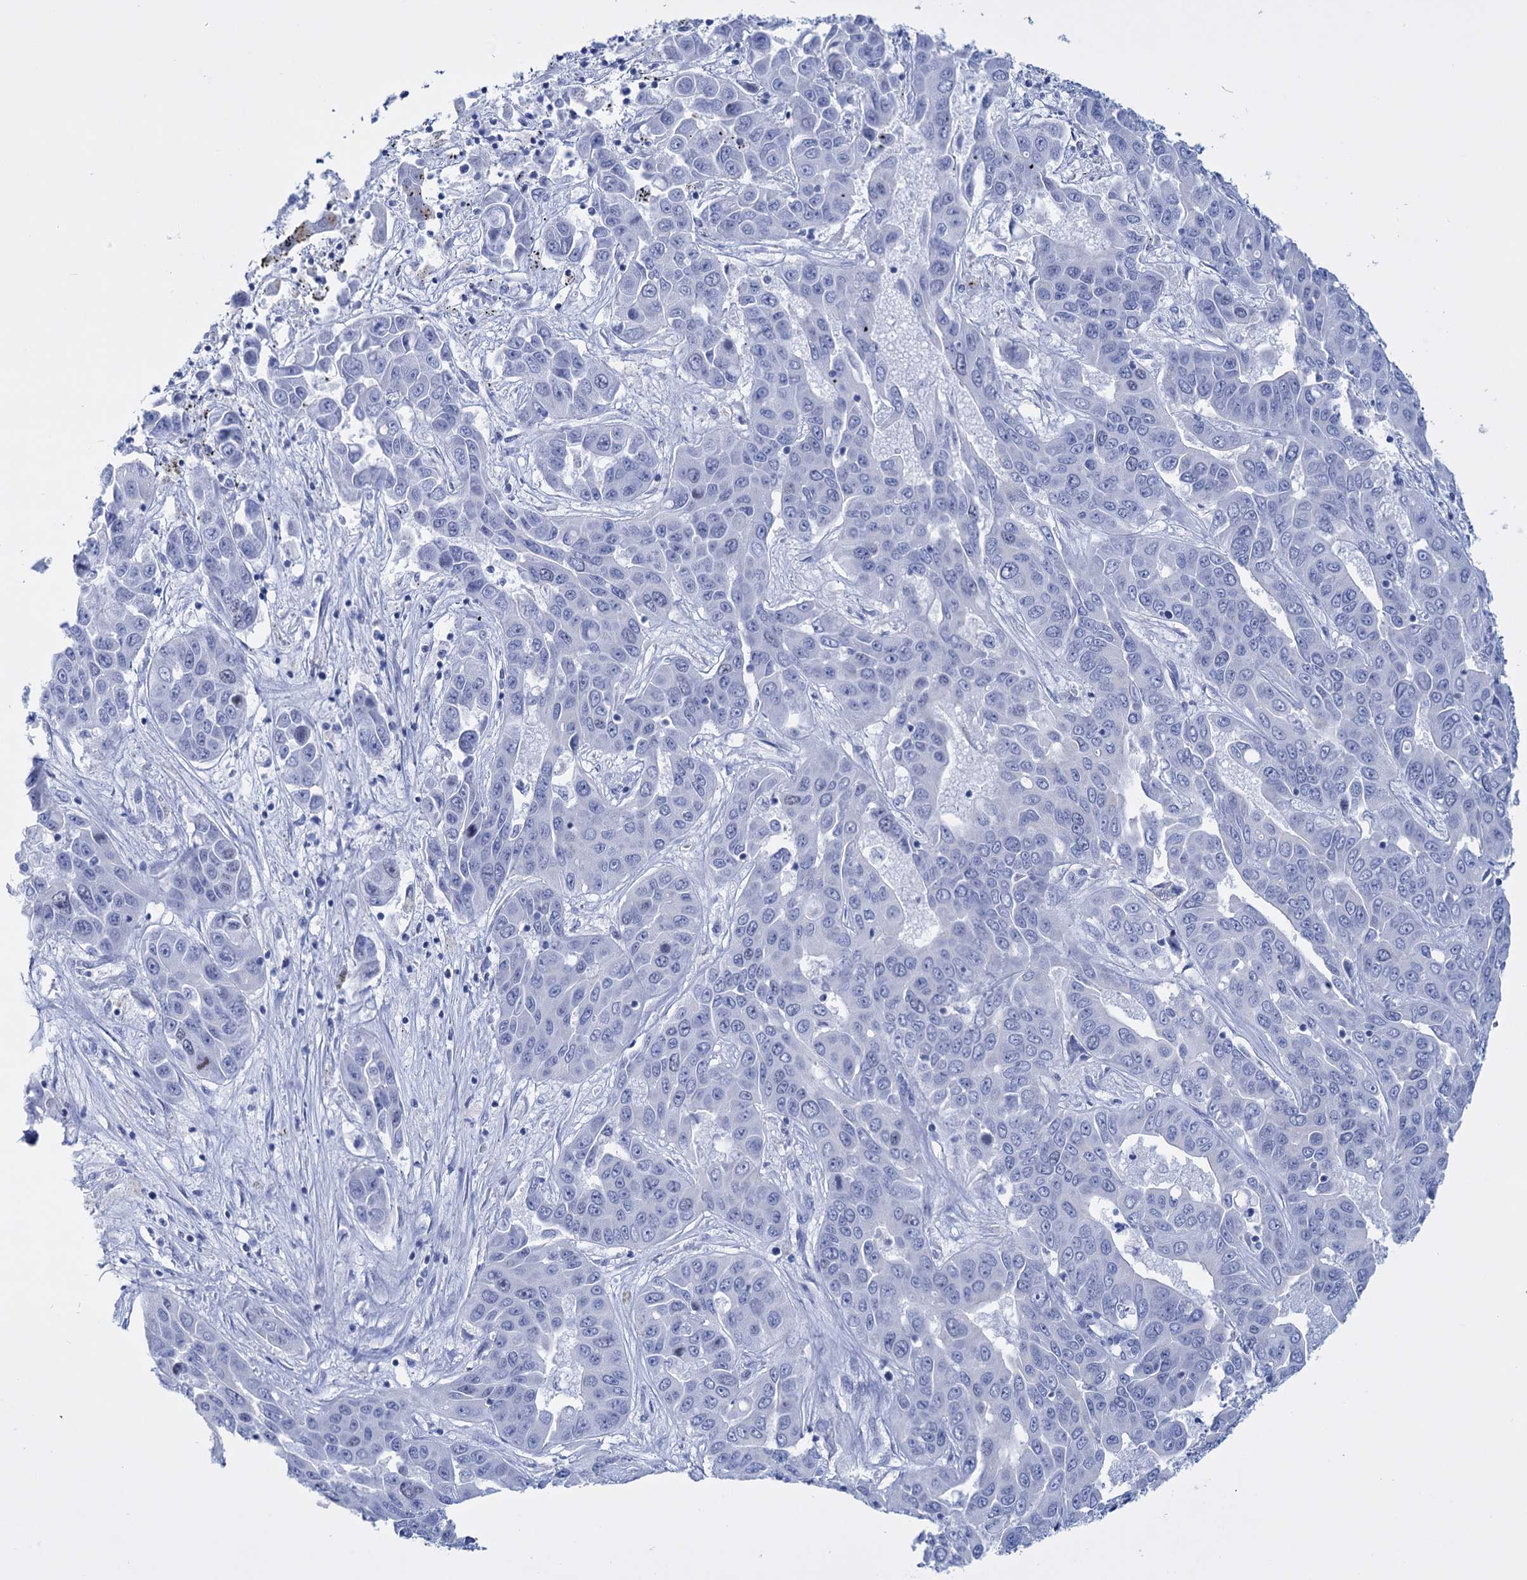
{"staining": {"intensity": "negative", "quantity": "none", "location": "none"}, "tissue": "liver cancer", "cell_type": "Tumor cells", "image_type": "cancer", "snomed": [{"axis": "morphology", "description": "Cholangiocarcinoma"}, {"axis": "topography", "description": "Liver"}], "caption": "This is an immunohistochemistry (IHC) histopathology image of human liver cancer (cholangiocarcinoma). There is no staining in tumor cells.", "gene": "FBXW12", "patient": {"sex": "female", "age": 52}}